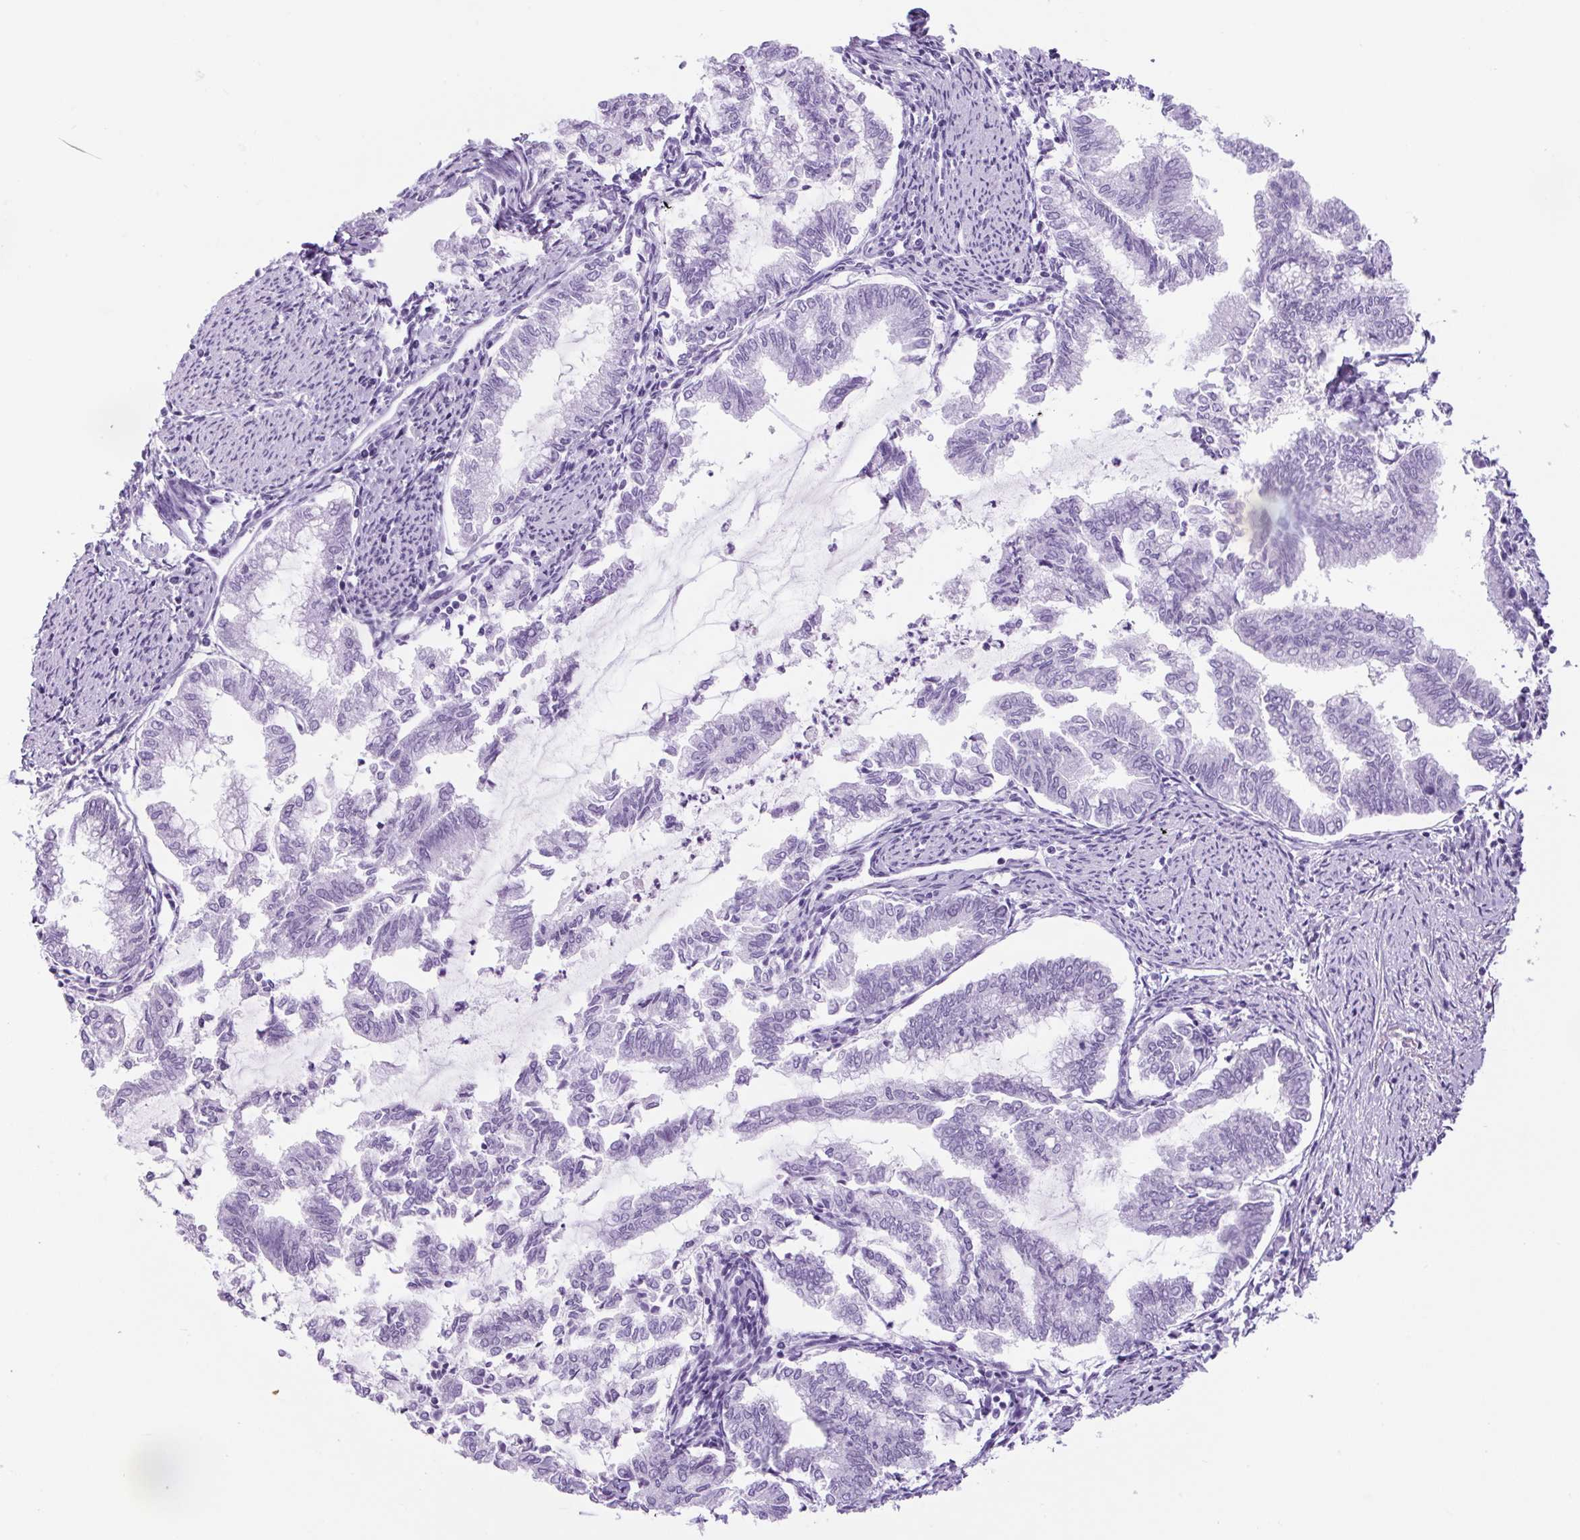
{"staining": {"intensity": "negative", "quantity": "none", "location": "none"}, "tissue": "endometrial cancer", "cell_type": "Tumor cells", "image_type": "cancer", "snomed": [{"axis": "morphology", "description": "Adenocarcinoma, NOS"}, {"axis": "topography", "description": "Endometrium"}], "caption": "Tumor cells show no significant protein positivity in endometrial cancer (adenocarcinoma). The staining was performed using DAB to visualize the protein expression in brown, while the nuclei were stained in blue with hematoxylin (Magnification: 20x).", "gene": "UBL3", "patient": {"sex": "female", "age": 79}}